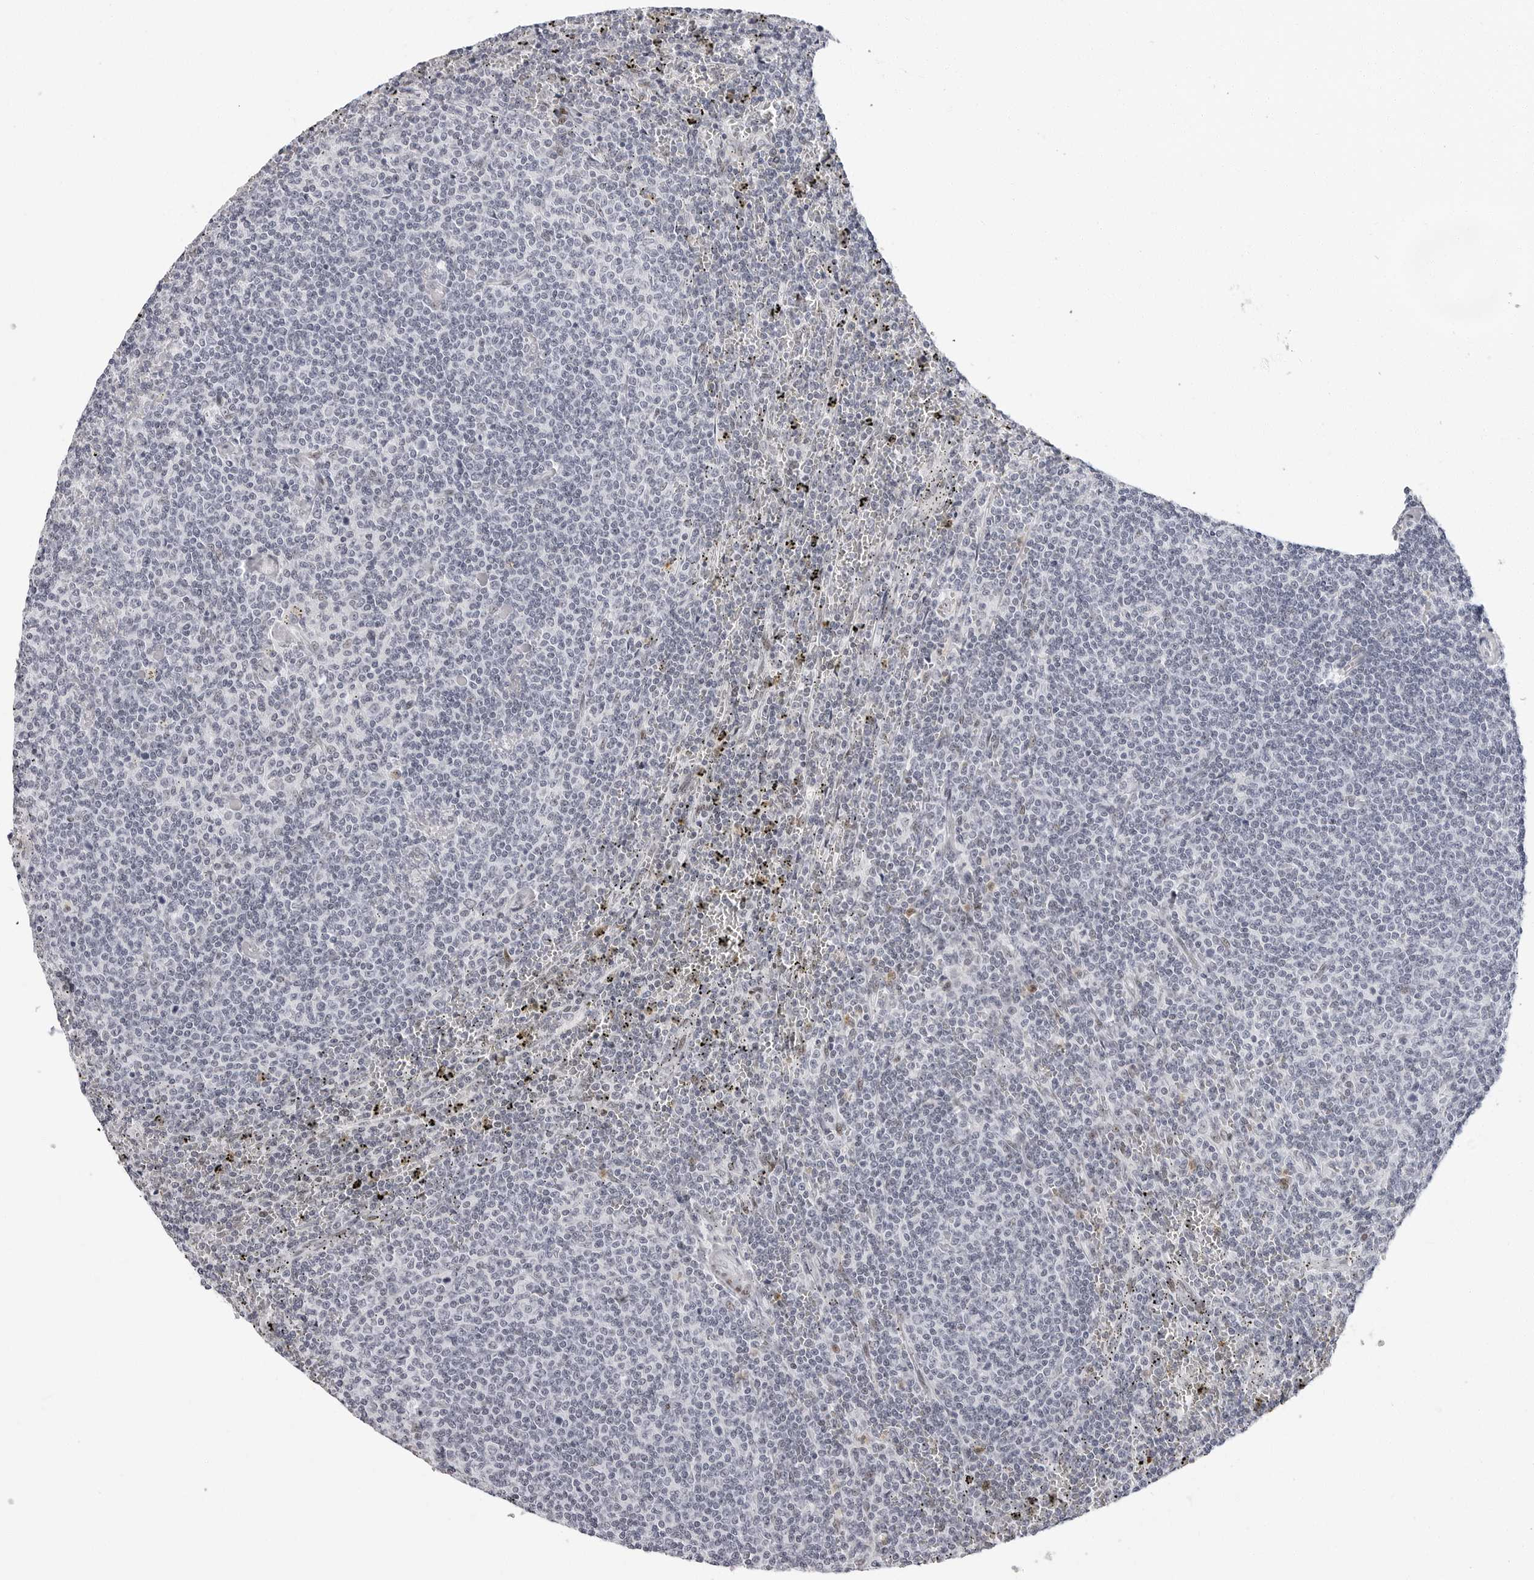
{"staining": {"intensity": "negative", "quantity": "none", "location": "none"}, "tissue": "lymphoma", "cell_type": "Tumor cells", "image_type": "cancer", "snomed": [{"axis": "morphology", "description": "Malignant lymphoma, non-Hodgkin's type, Low grade"}, {"axis": "topography", "description": "Spleen"}], "caption": "Tumor cells are negative for protein expression in human lymphoma.", "gene": "VEZF1", "patient": {"sex": "female", "age": 50}}